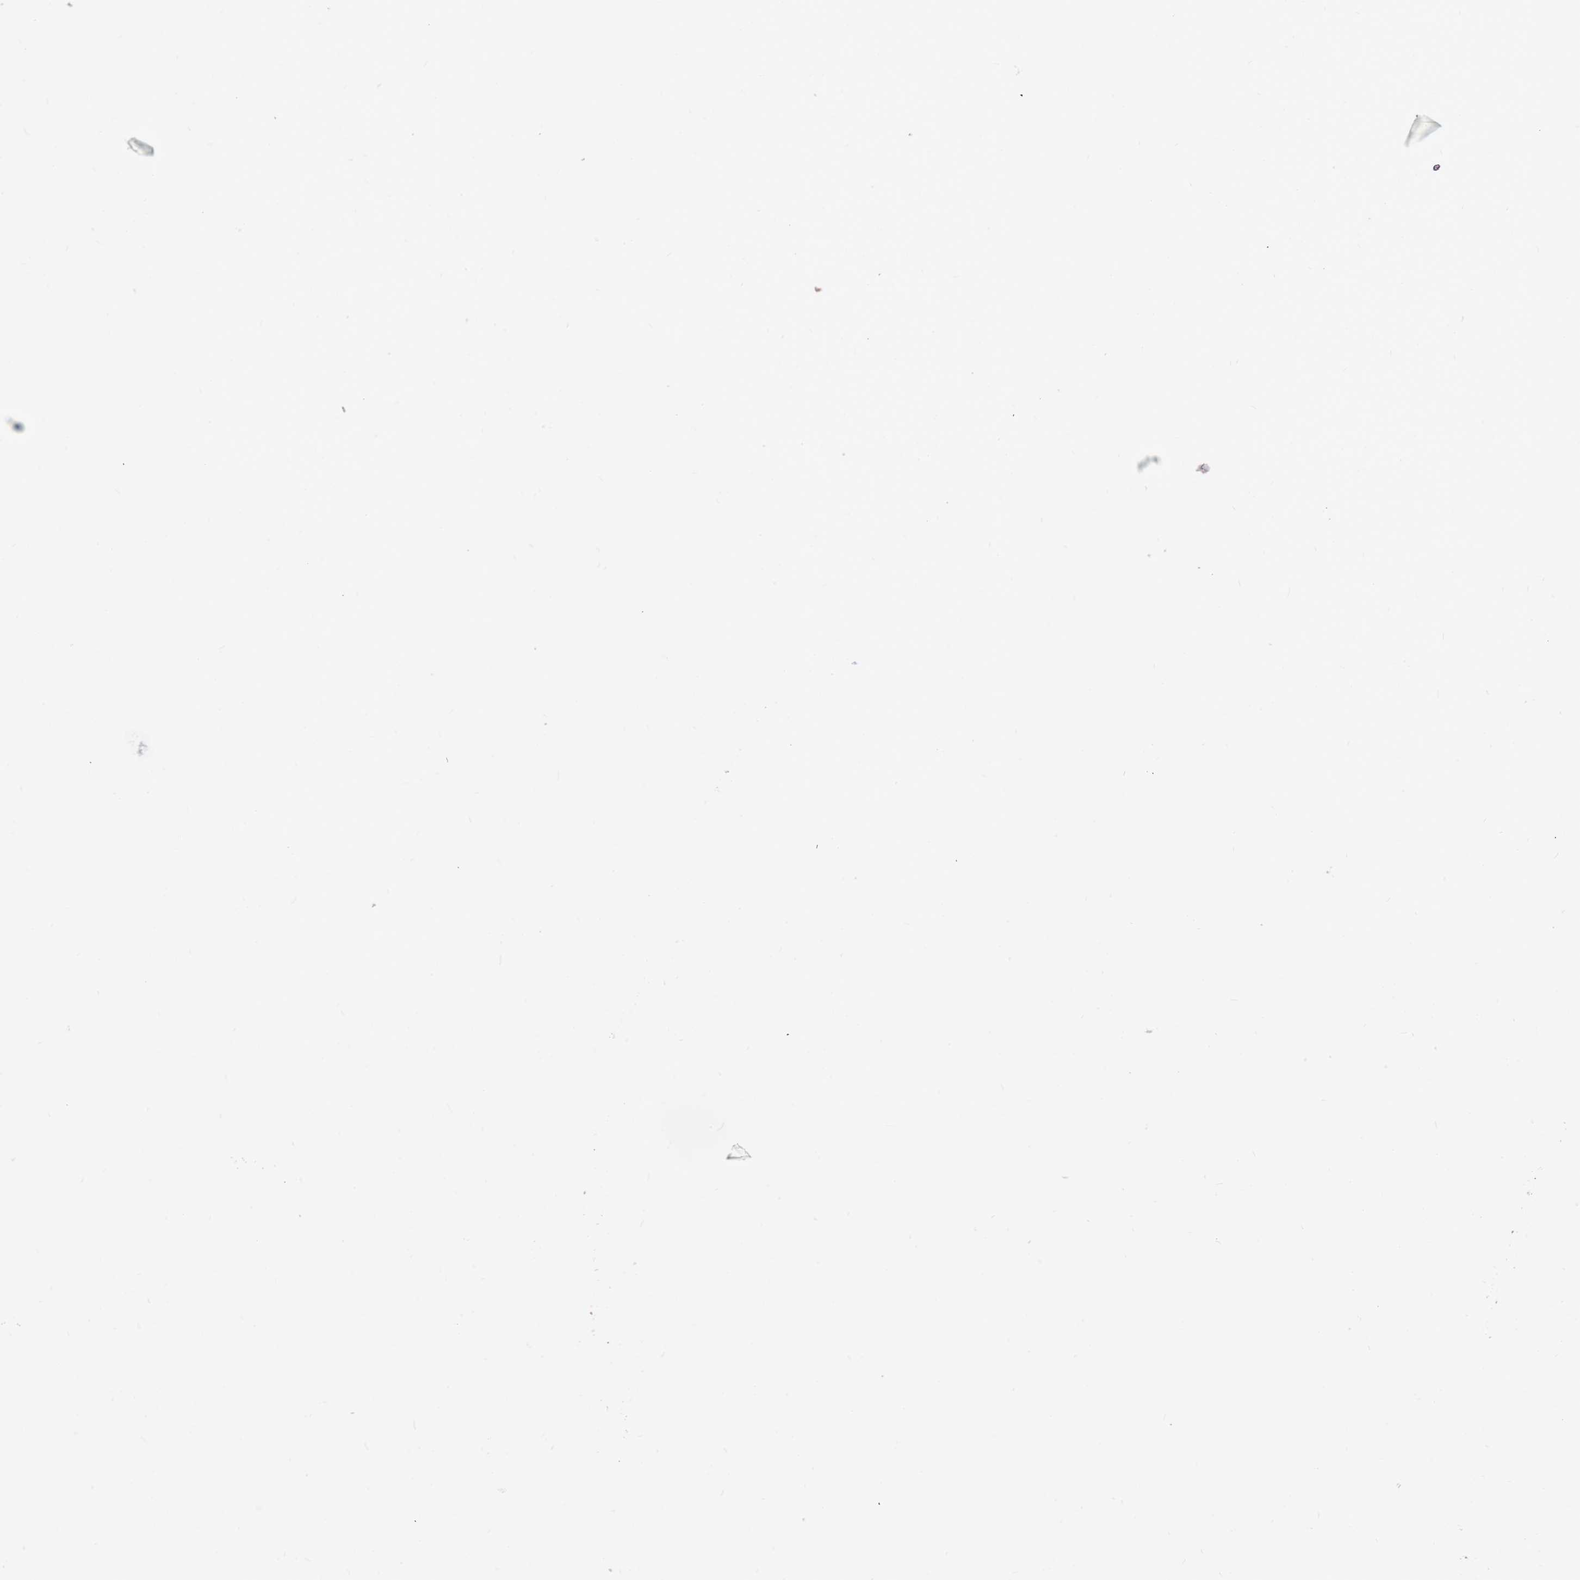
{"staining": {"intensity": "negative", "quantity": "none", "location": "none"}, "tissue": "skin", "cell_type": "Fibroblasts", "image_type": "normal", "snomed": [{"axis": "morphology", "description": "Normal tissue, NOS"}, {"axis": "topography", "description": "Skin"}], "caption": "This is a histopathology image of immunohistochemistry (IHC) staining of unremarkable skin, which shows no positivity in fibroblasts. Nuclei are stained in blue.", "gene": "R3HDM4", "patient": {"sex": "male", "age": 36}}